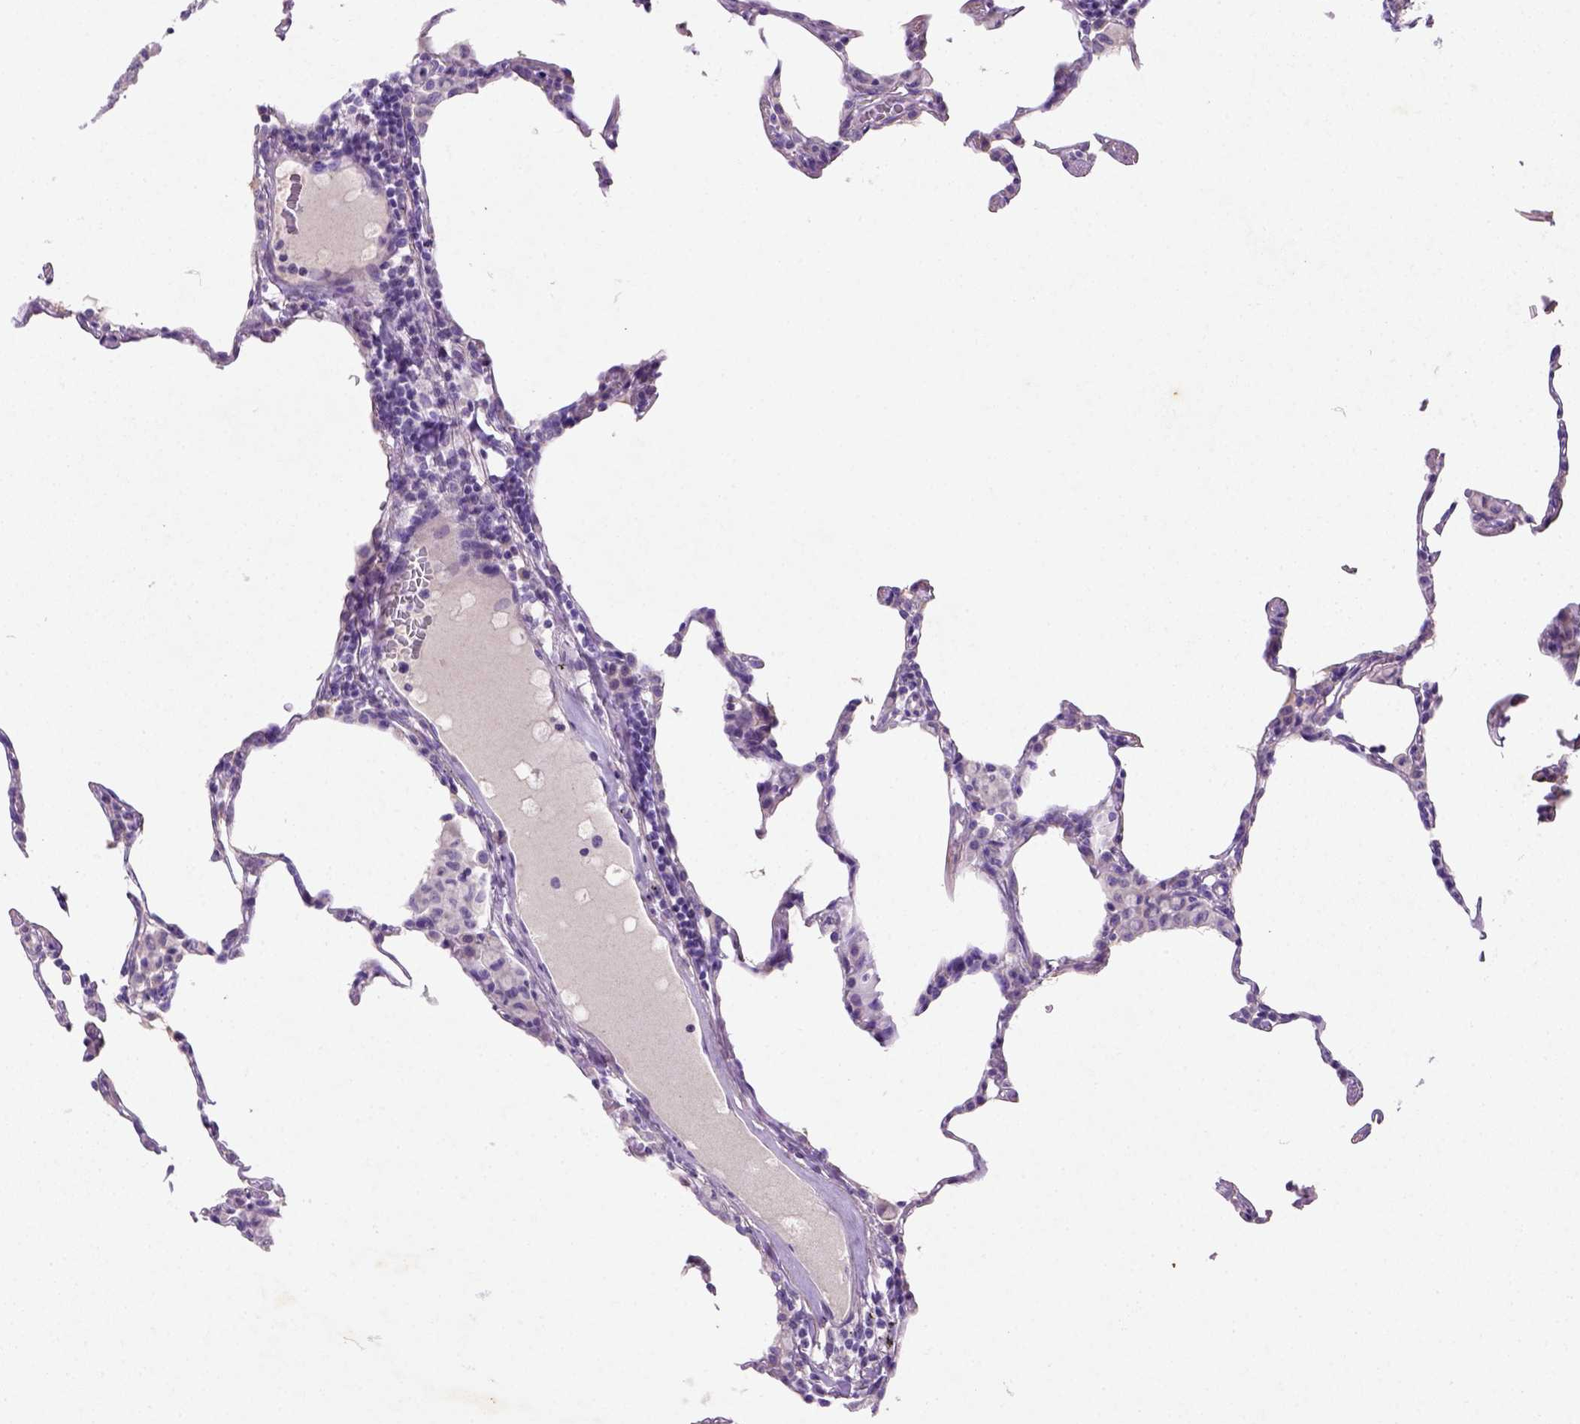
{"staining": {"intensity": "negative", "quantity": "none", "location": "none"}, "tissue": "lung", "cell_type": "Alveolar cells", "image_type": "normal", "snomed": [{"axis": "morphology", "description": "Normal tissue, NOS"}, {"axis": "topography", "description": "Lung"}], "caption": "Immunohistochemistry (IHC) micrograph of unremarkable lung: lung stained with DAB (3,3'-diaminobenzidine) reveals no significant protein staining in alveolar cells.", "gene": "NUDT2", "patient": {"sex": "female", "age": 57}}